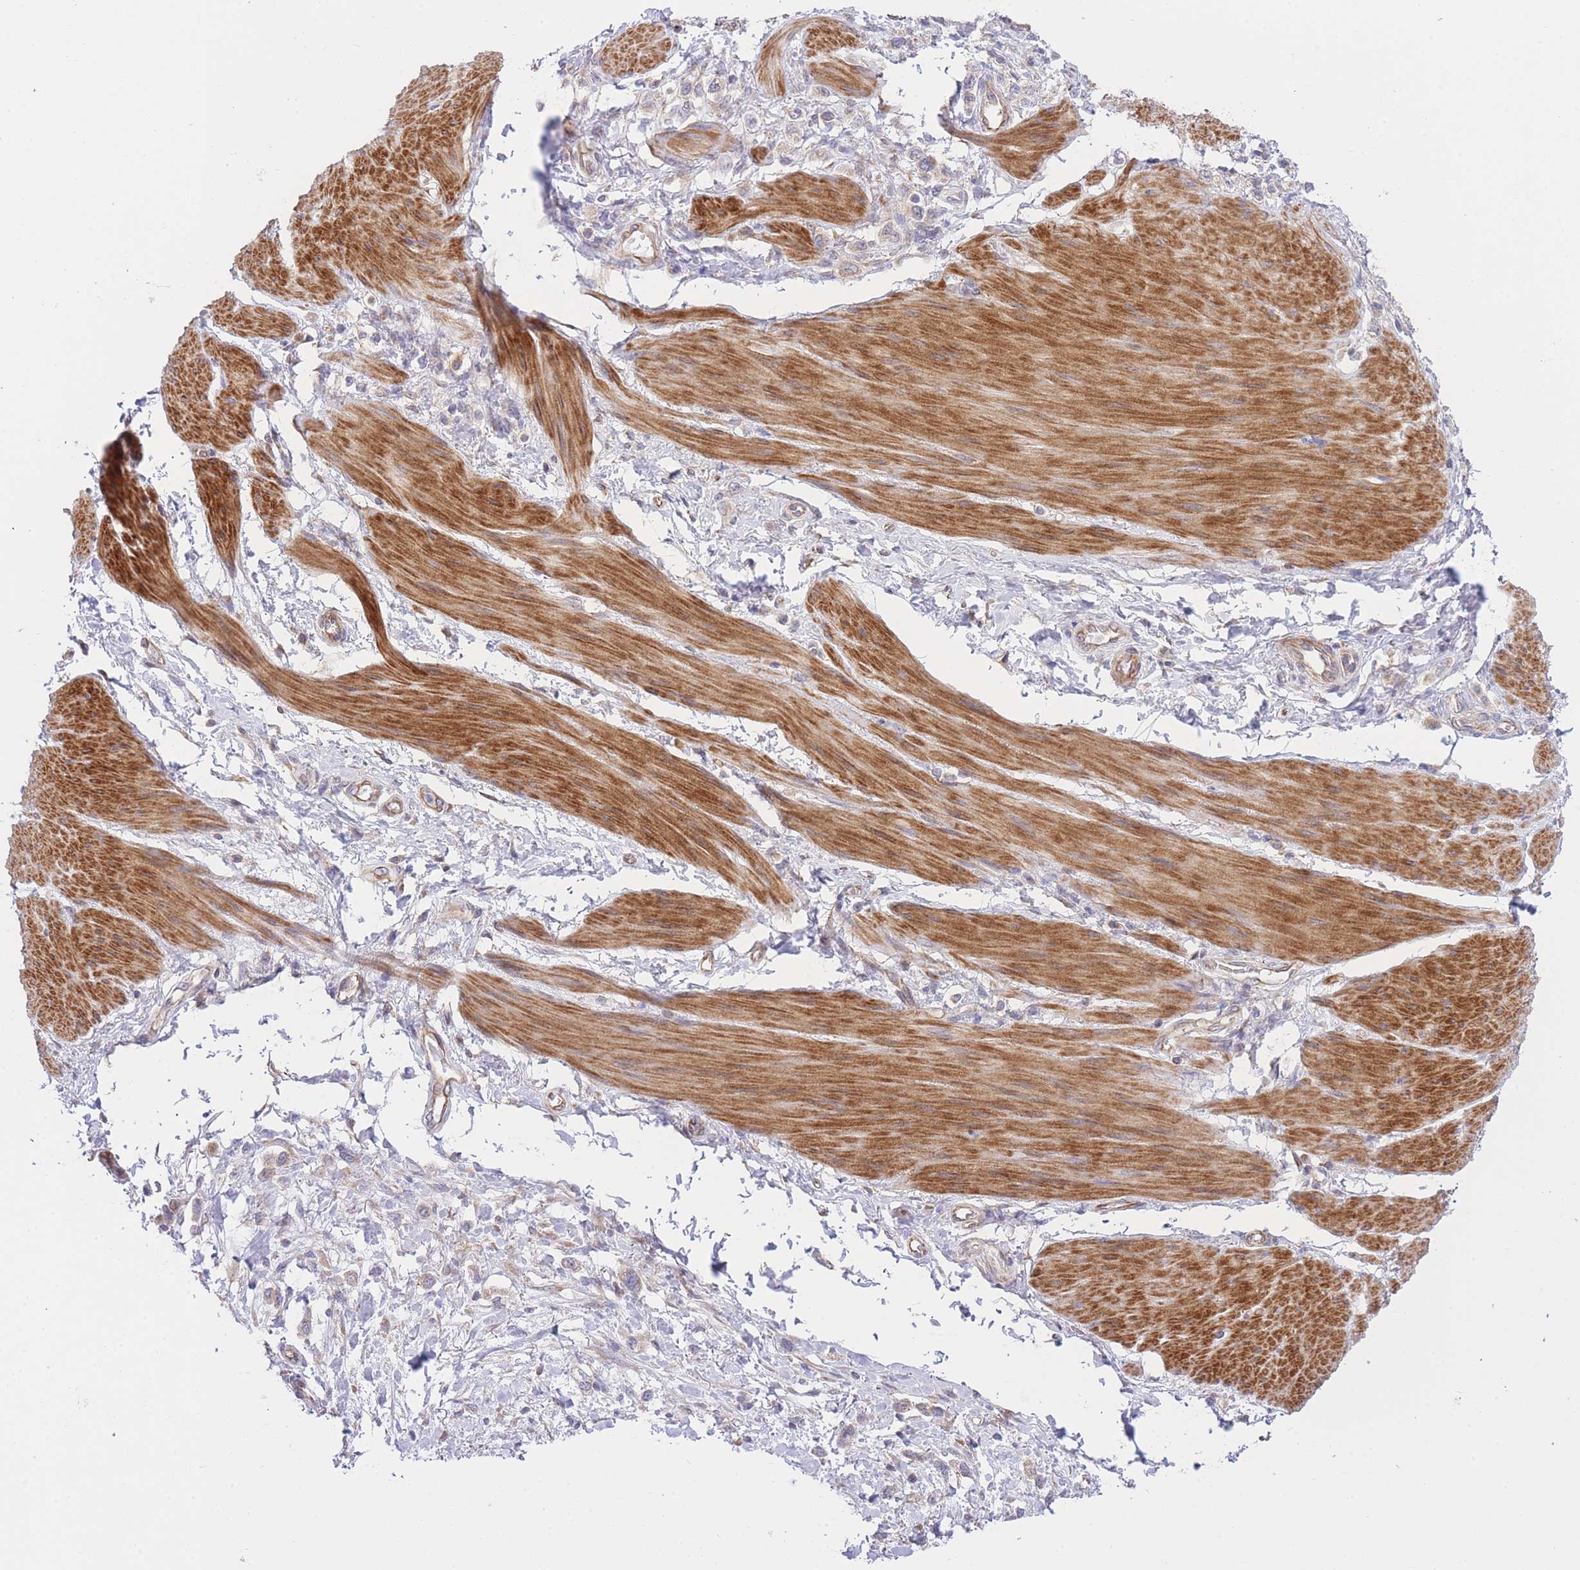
{"staining": {"intensity": "weak", "quantity": "<25%", "location": "cytoplasmic/membranous"}, "tissue": "stomach cancer", "cell_type": "Tumor cells", "image_type": "cancer", "snomed": [{"axis": "morphology", "description": "Adenocarcinoma, NOS"}, {"axis": "topography", "description": "Stomach"}], "caption": "Protein analysis of stomach adenocarcinoma reveals no significant staining in tumor cells.", "gene": "CTBP1", "patient": {"sex": "female", "age": 65}}